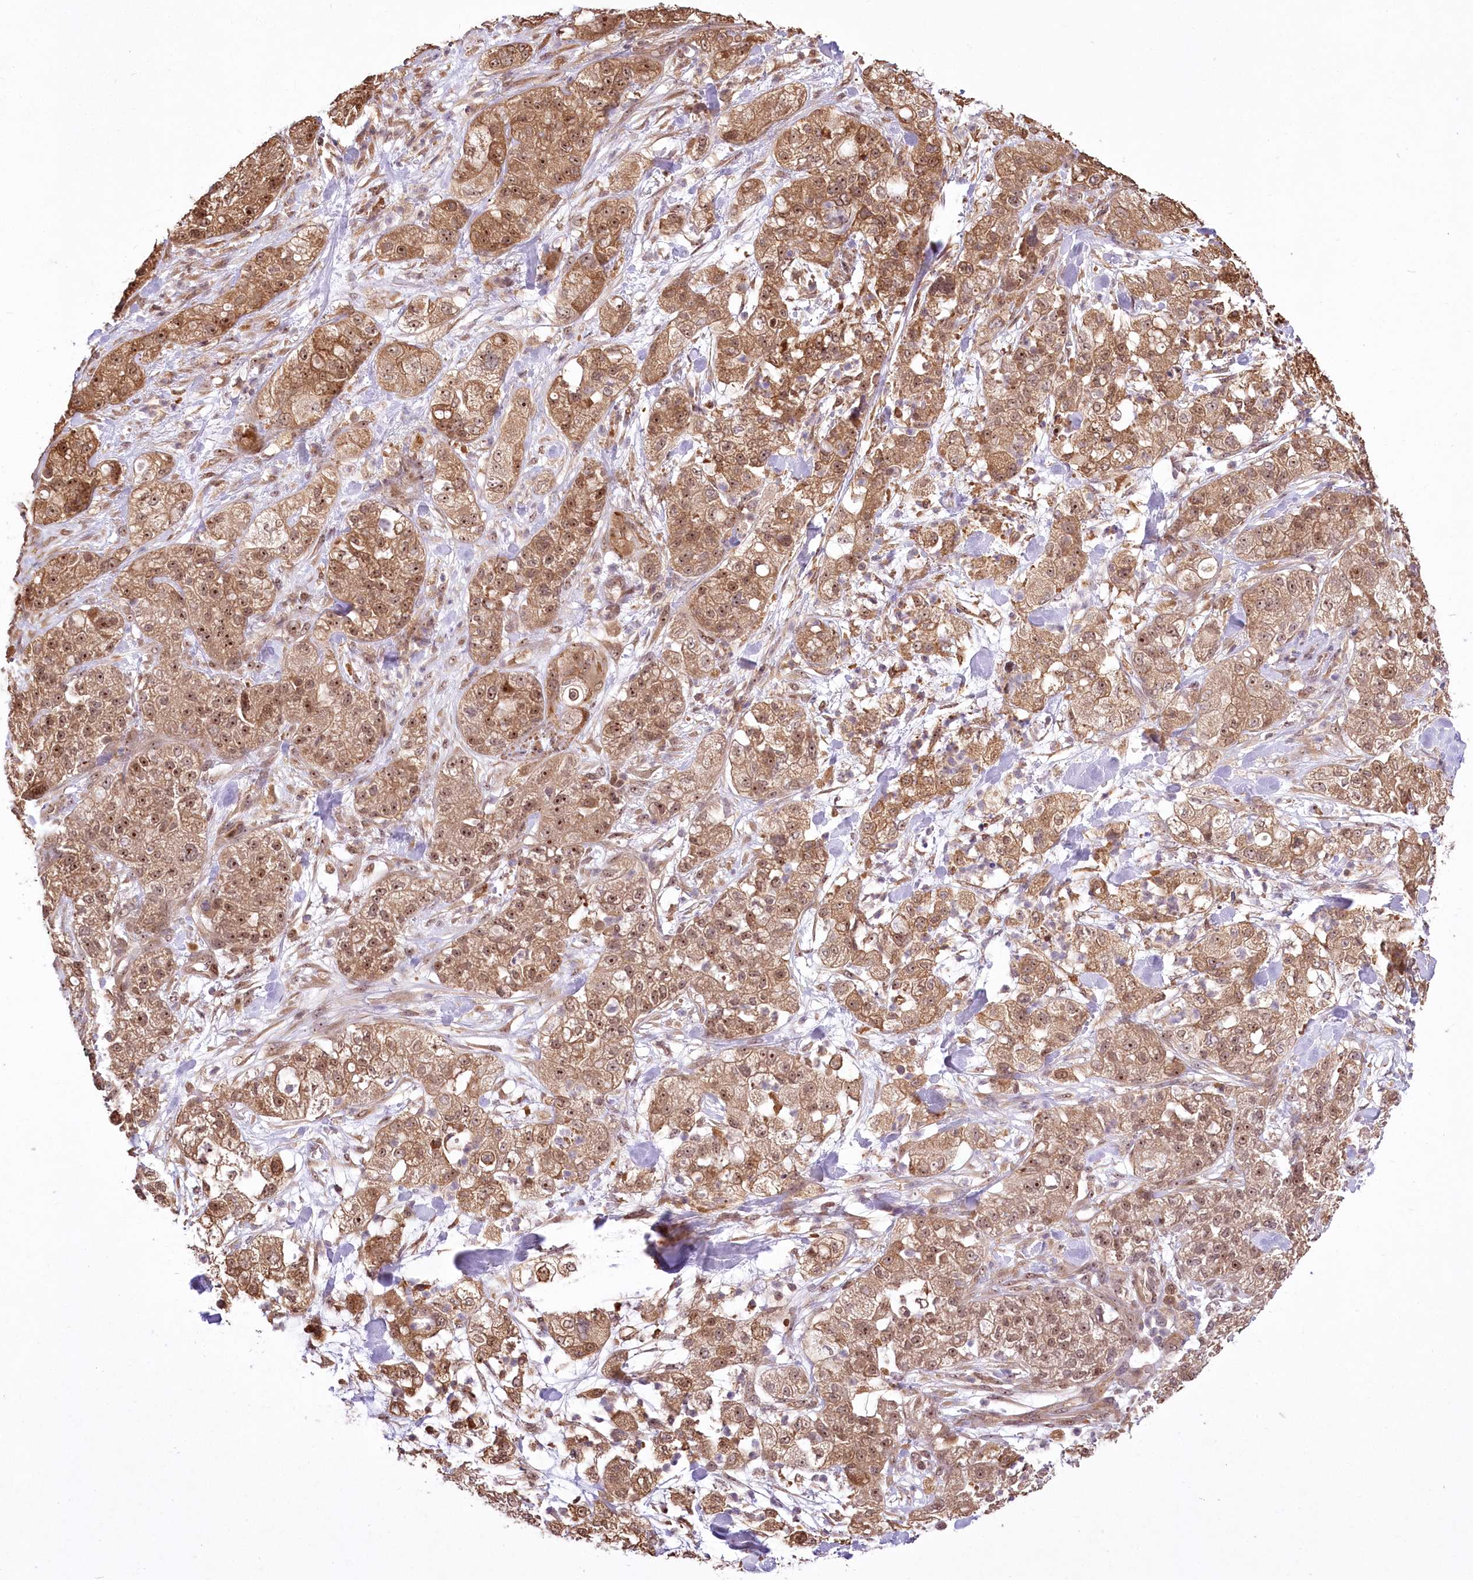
{"staining": {"intensity": "moderate", "quantity": ">75%", "location": "cytoplasmic/membranous,nuclear"}, "tissue": "pancreatic cancer", "cell_type": "Tumor cells", "image_type": "cancer", "snomed": [{"axis": "morphology", "description": "Adenocarcinoma, NOS"}, {"axis": "topography", "description": "Pancreas"}], "caption": "Protein expression analysis of pancreatic cancer (adenocarcinoma) reveals moderate cytoplasmic/membranous and nuclear expression in about >75% of tumor cells.", "gene": "SERGEF", "patient": {"sex": "female", "age": 78}}